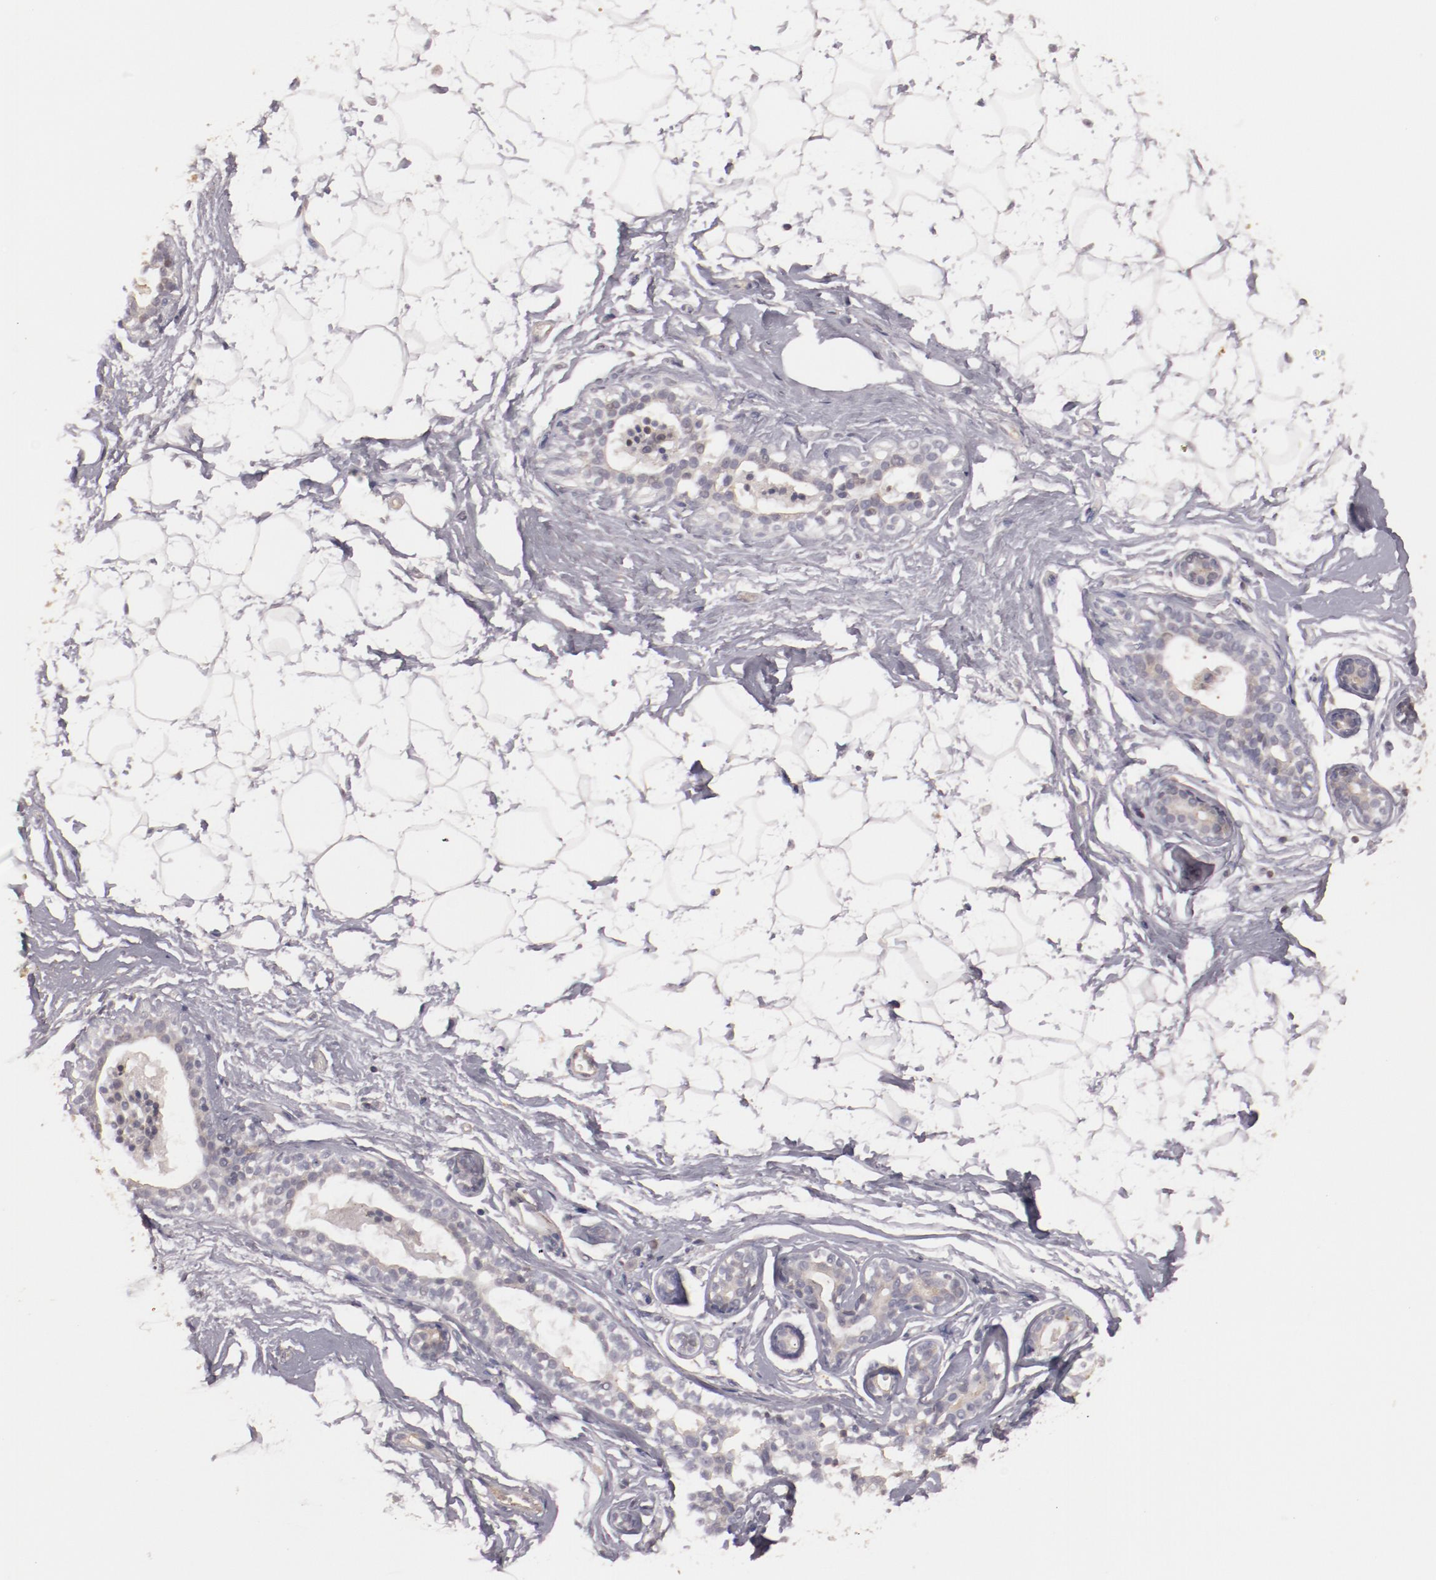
{"staining": {"intensity": "negative", "quantity": "none", "location": "none"}, "tissue": "adipose tissue", "cell_type": "Adipocytes", "image_type": "normal", "snomed": [{"axis": "morphology", "description": "Normal tissue, NOS"}, {"axis": "topography", "description": "Breast"}], "caption": "The micrograph shows no significant expression in adipocytes of adipose tissue. The staining was performed using DAB (3,3'-diaminobenzidine) to visualize the protein expression in brown, while the nuclei were stained in blue with hematoxylin (Magnification: 20x).", "gene": "MBL2", "patient": {"sex": "female", "age": 22}}